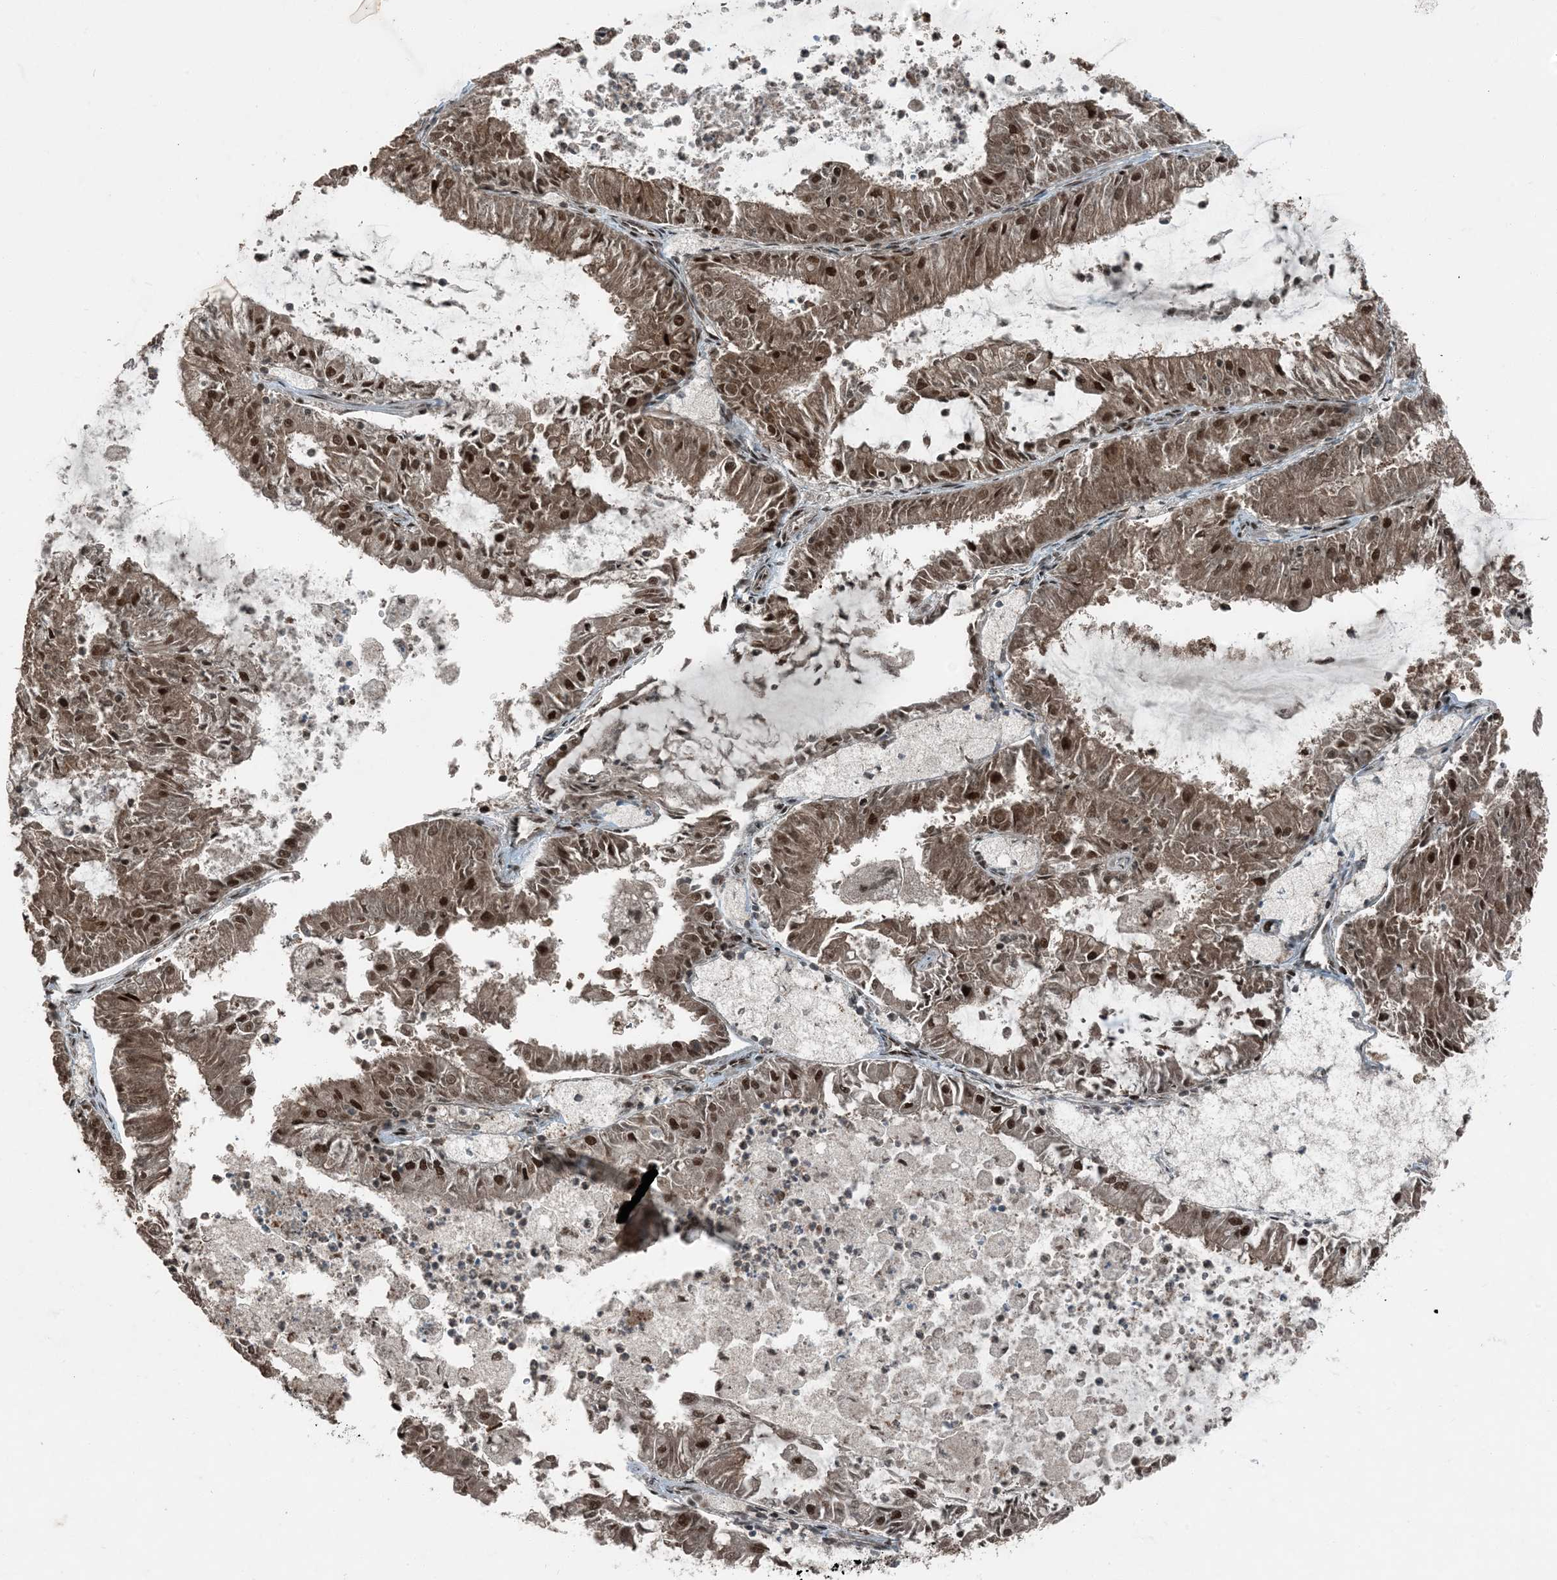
{"staining": {"intensity": "moderate", "quantity": ">75%", "location": "cytoplasmic/membranous,nuclear"}, "tissue": "endometrial cancer", "cell_type": "Tumor cells", "image_type": "cancer", "snomed": [{"axis": "morphology", "description": "Adenocarcinoma, NOS"}, {"axis": "topography", "description": "Endometrium"}], "caption": "A histopathology image showing moderate cytoplasmic/membranous and nuclear expression in approximately >75% of tumor cells in adenocarcinoma (endometrial), as visualized by brown immunohistochemical staining.", "gene": "TRAPPC12", "patient": {"sex": "female", "age": 57}}